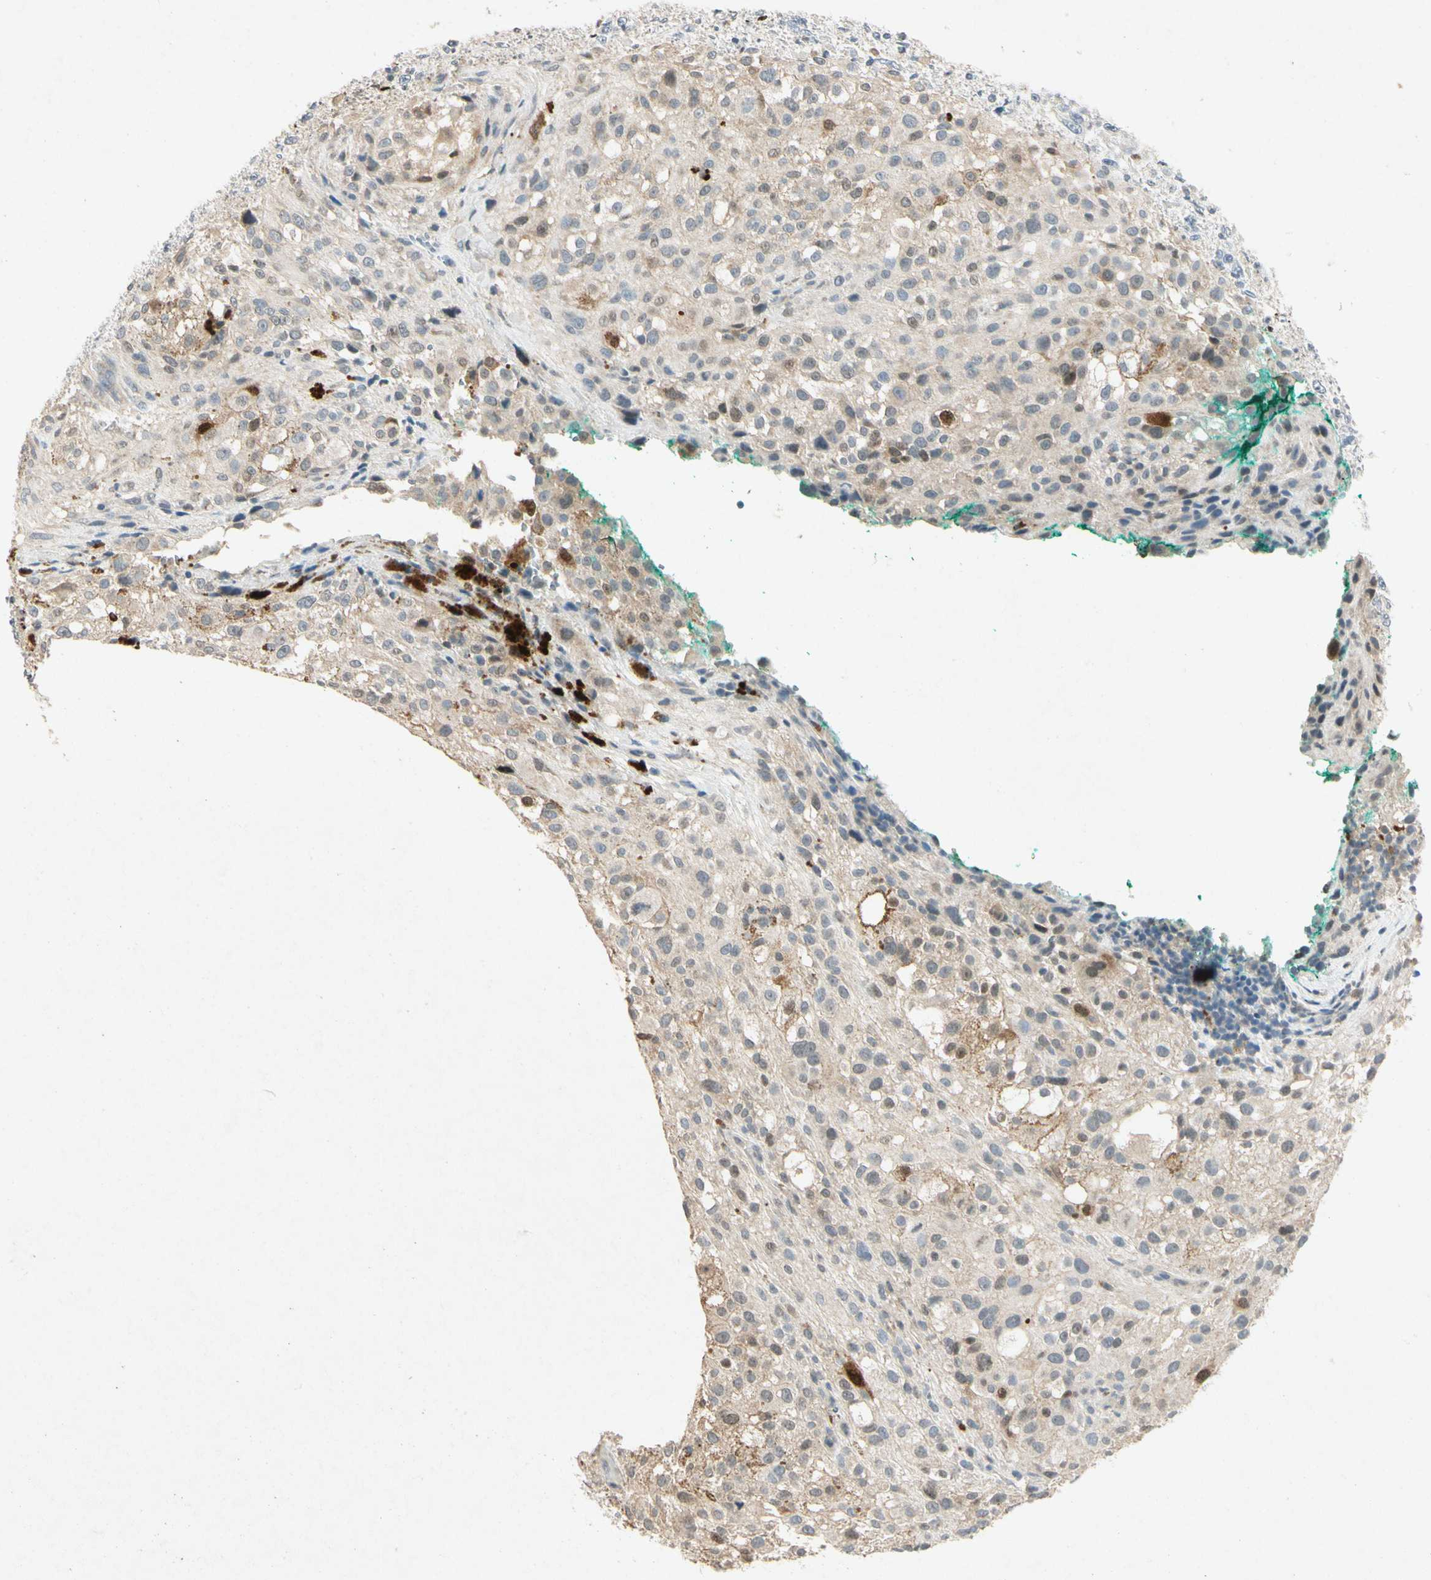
{"staining": {"intensity": "weak", "quantity": "25%-75%", "location": "cytoplasmic/membranous"}, "tissue": "melanoma", "cell_type": "Tumor cells", "image_type": "cancer", "snomed": [{"axis": "morphology", "description": "Necrosis, NOS"}, {"axis": "morphology", "description": "Malignant melanoma, NOS"}, {"axis": "topography", "description": "Skin"}], "caption": "Brown immunohistochemical staining in melanoma displays weak cytoplasmic/membranous positivity in approximately 25%-75% of tumor cells. (IHC, brightfield microscopy, high magnification).", "gene": "HSPA1B", "patient": {"sex": "female", "age": 87}}